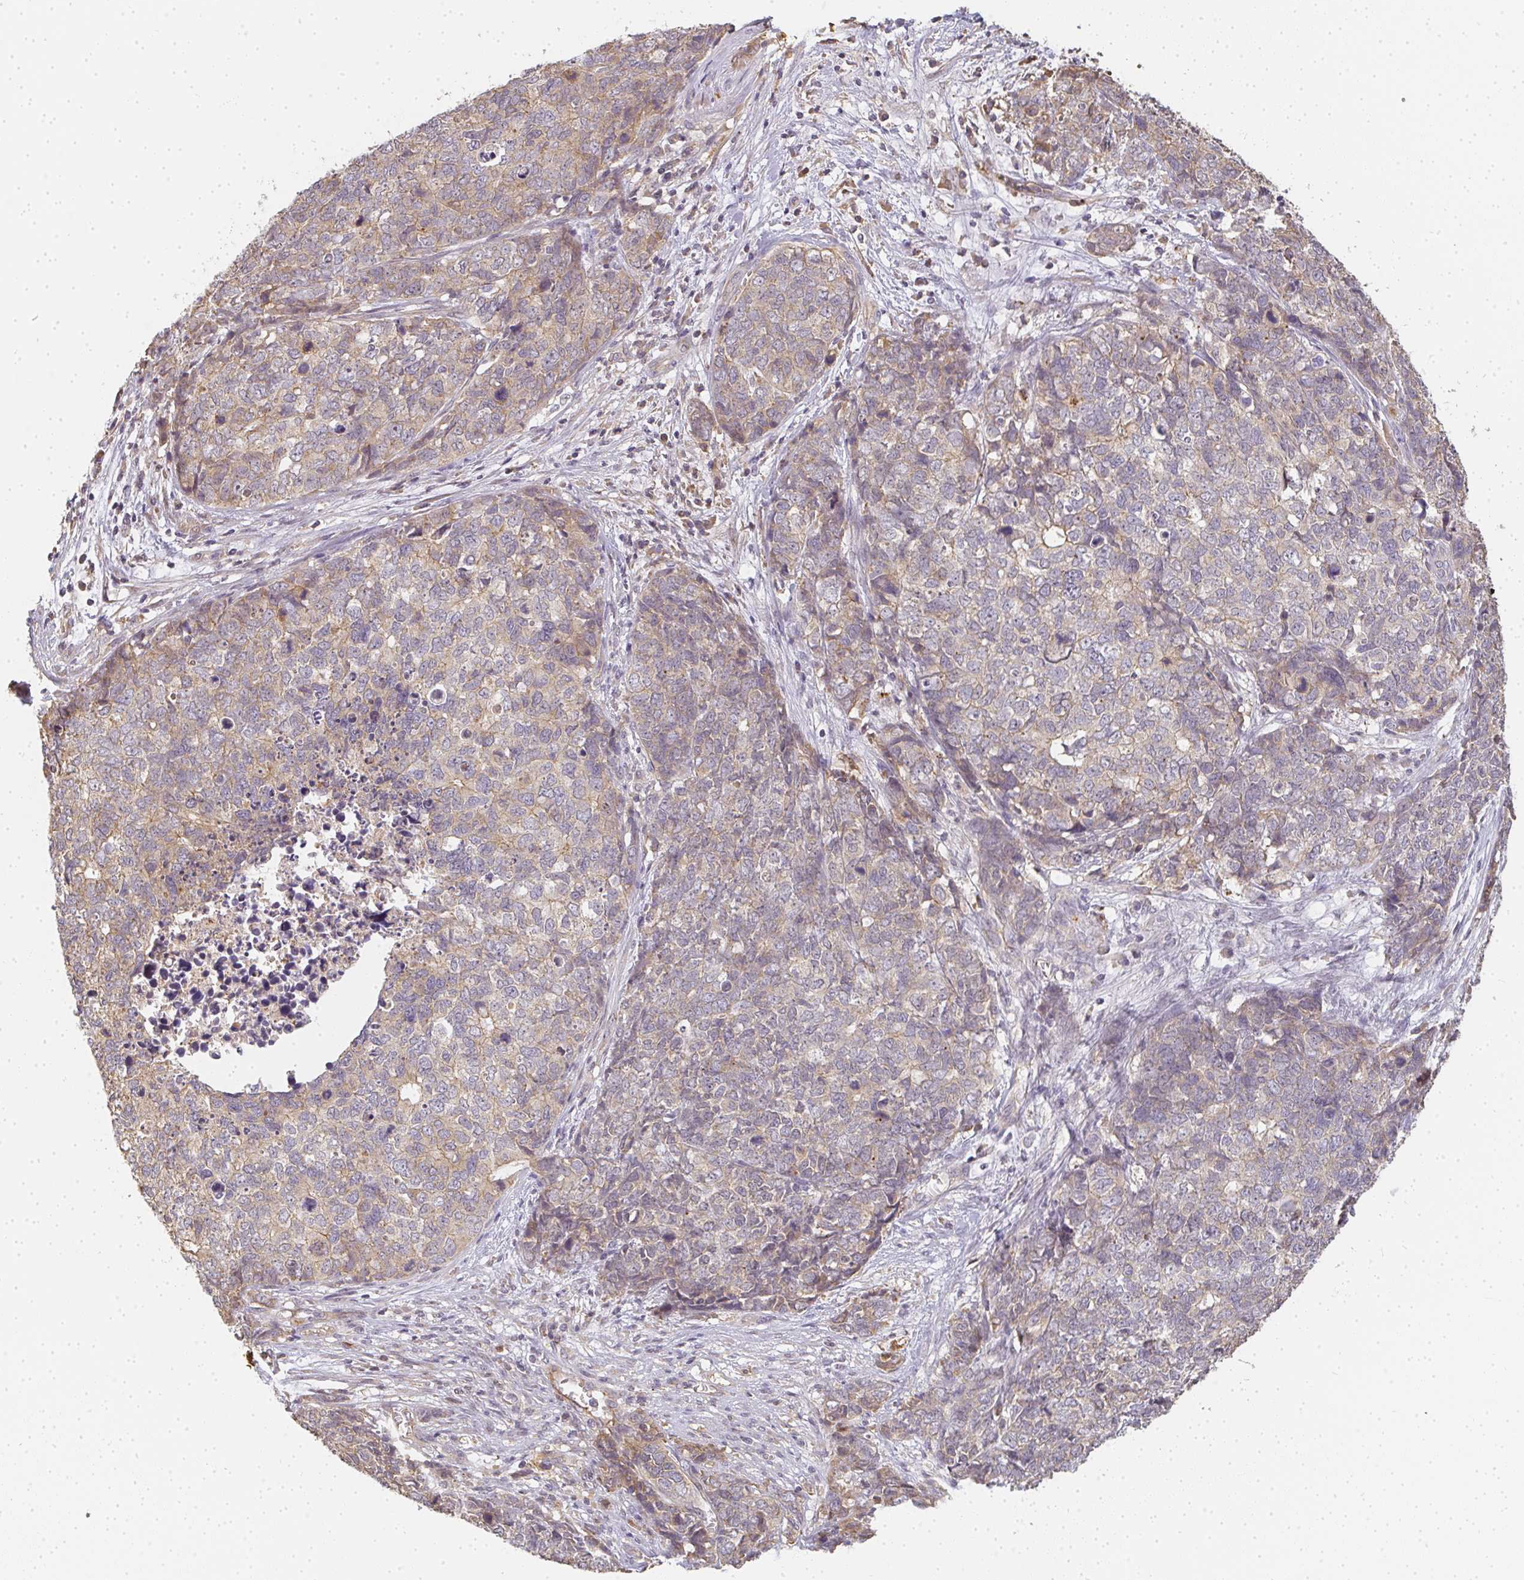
{"staining": {"intensity": "weak", "quantity": "<25%", "location": "cytoplasmic/membranous"}, "tissue": "cervical cancer", "cell_type": "Tumor cells", "image_type": "cancer", "snomed": [{"axis": "morphology", "description": "Adenocarcinoma, NOS"}, {"axis": "topography", "description": "Cervix"}], "caption": "Immunohistochemical staining of cervical cancer demonstrates no significant staining in tumor cells. (Immunohistochemistry, brightfield microscopy, high magnification).", "gene": "SLC35B3", "patient": {"sex": "female", "age": 63}}